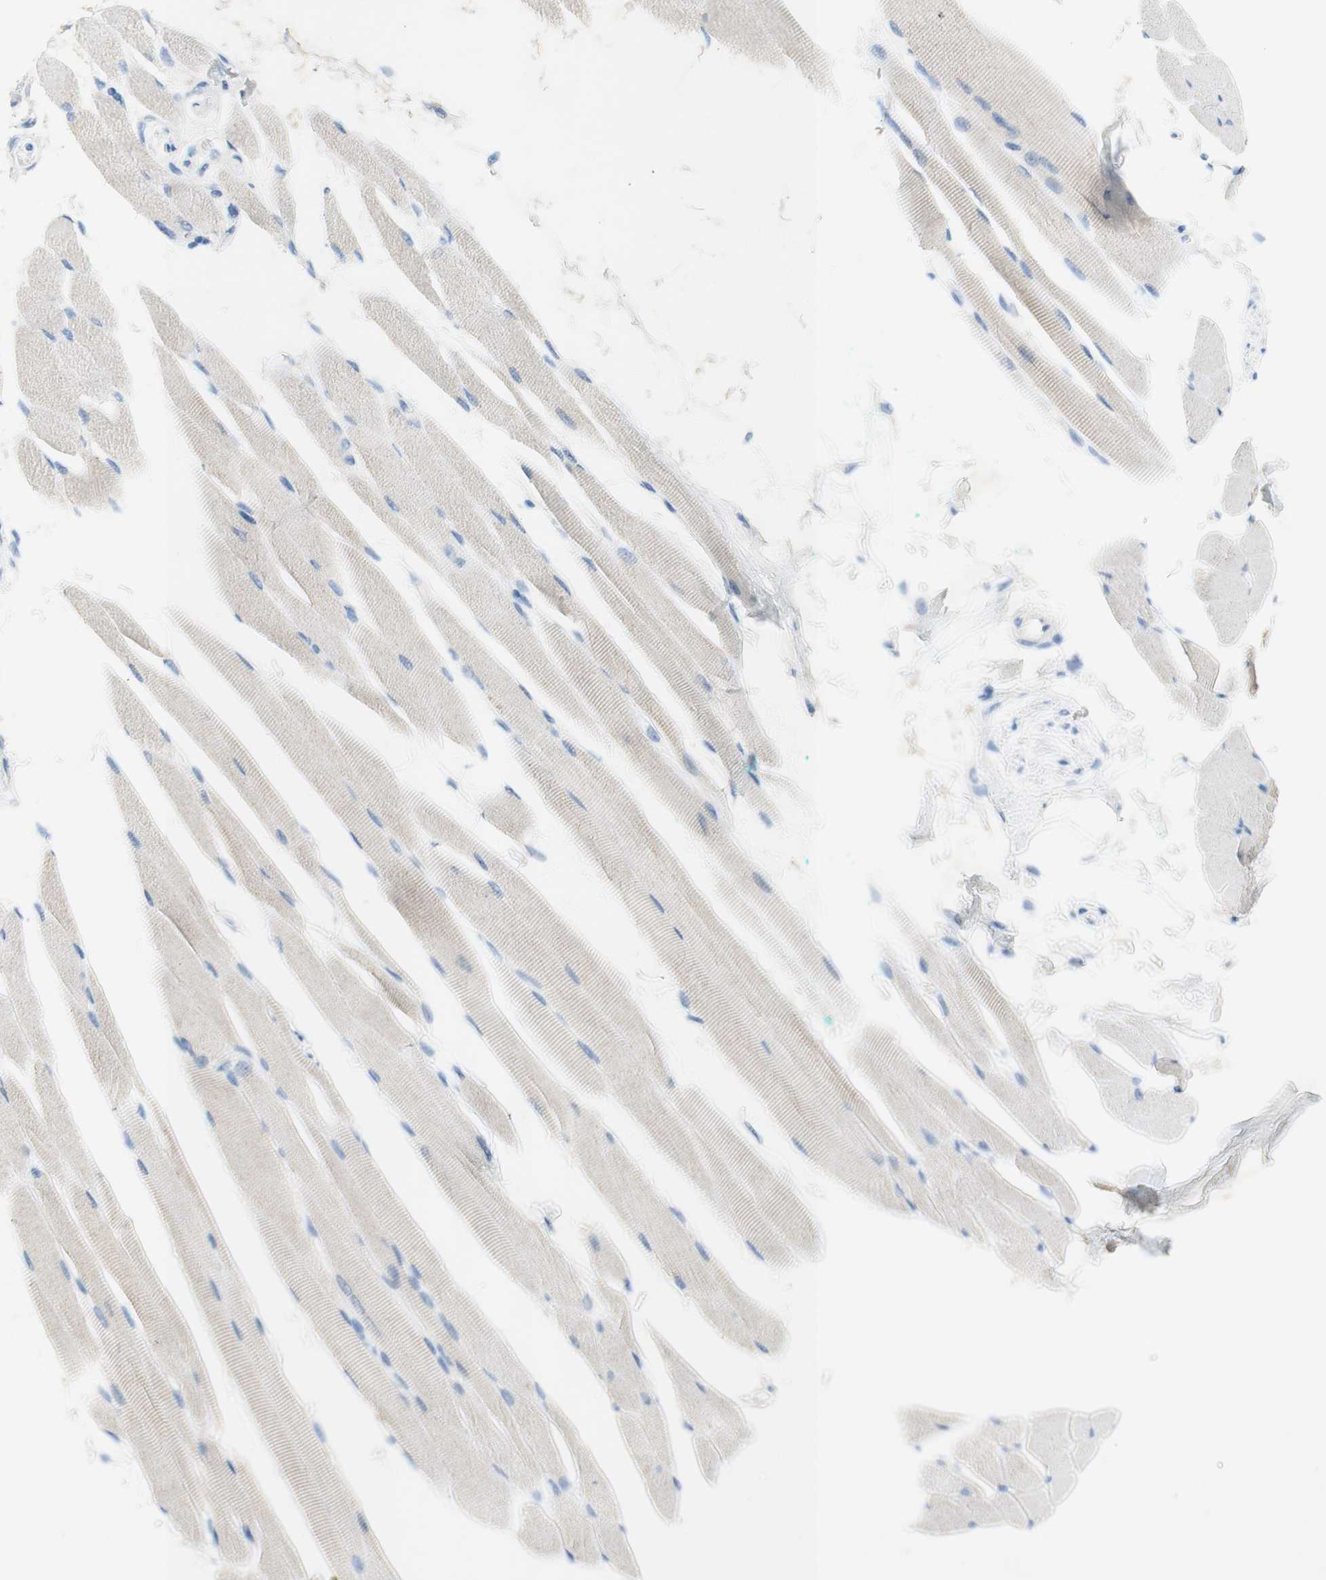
{"staining": {"intensity": "weak", "quantity": "<25%", "location": "cytoplasmic/membranous"}, "tissue": "skeletal muscle", "cell_type": "Myocytes", "image_type": "normal", "snomed": [{"axis": "morphology", "description": "Normal tissue, NOS"}, {"axis": "topography", "description": "Skeletal muscle"}, {"axis": "topography", "description": "Oral tissue"}, {"axis": "topography", "description": "Peripheral nerve tissue"}], "caption": "This is an immunohistochemistry photomicrograph of normal skeletal muscle. There is no positivity in myocytes.", "gene": "POLR2J3", "patient": {"sex": "female", "age": 84}}